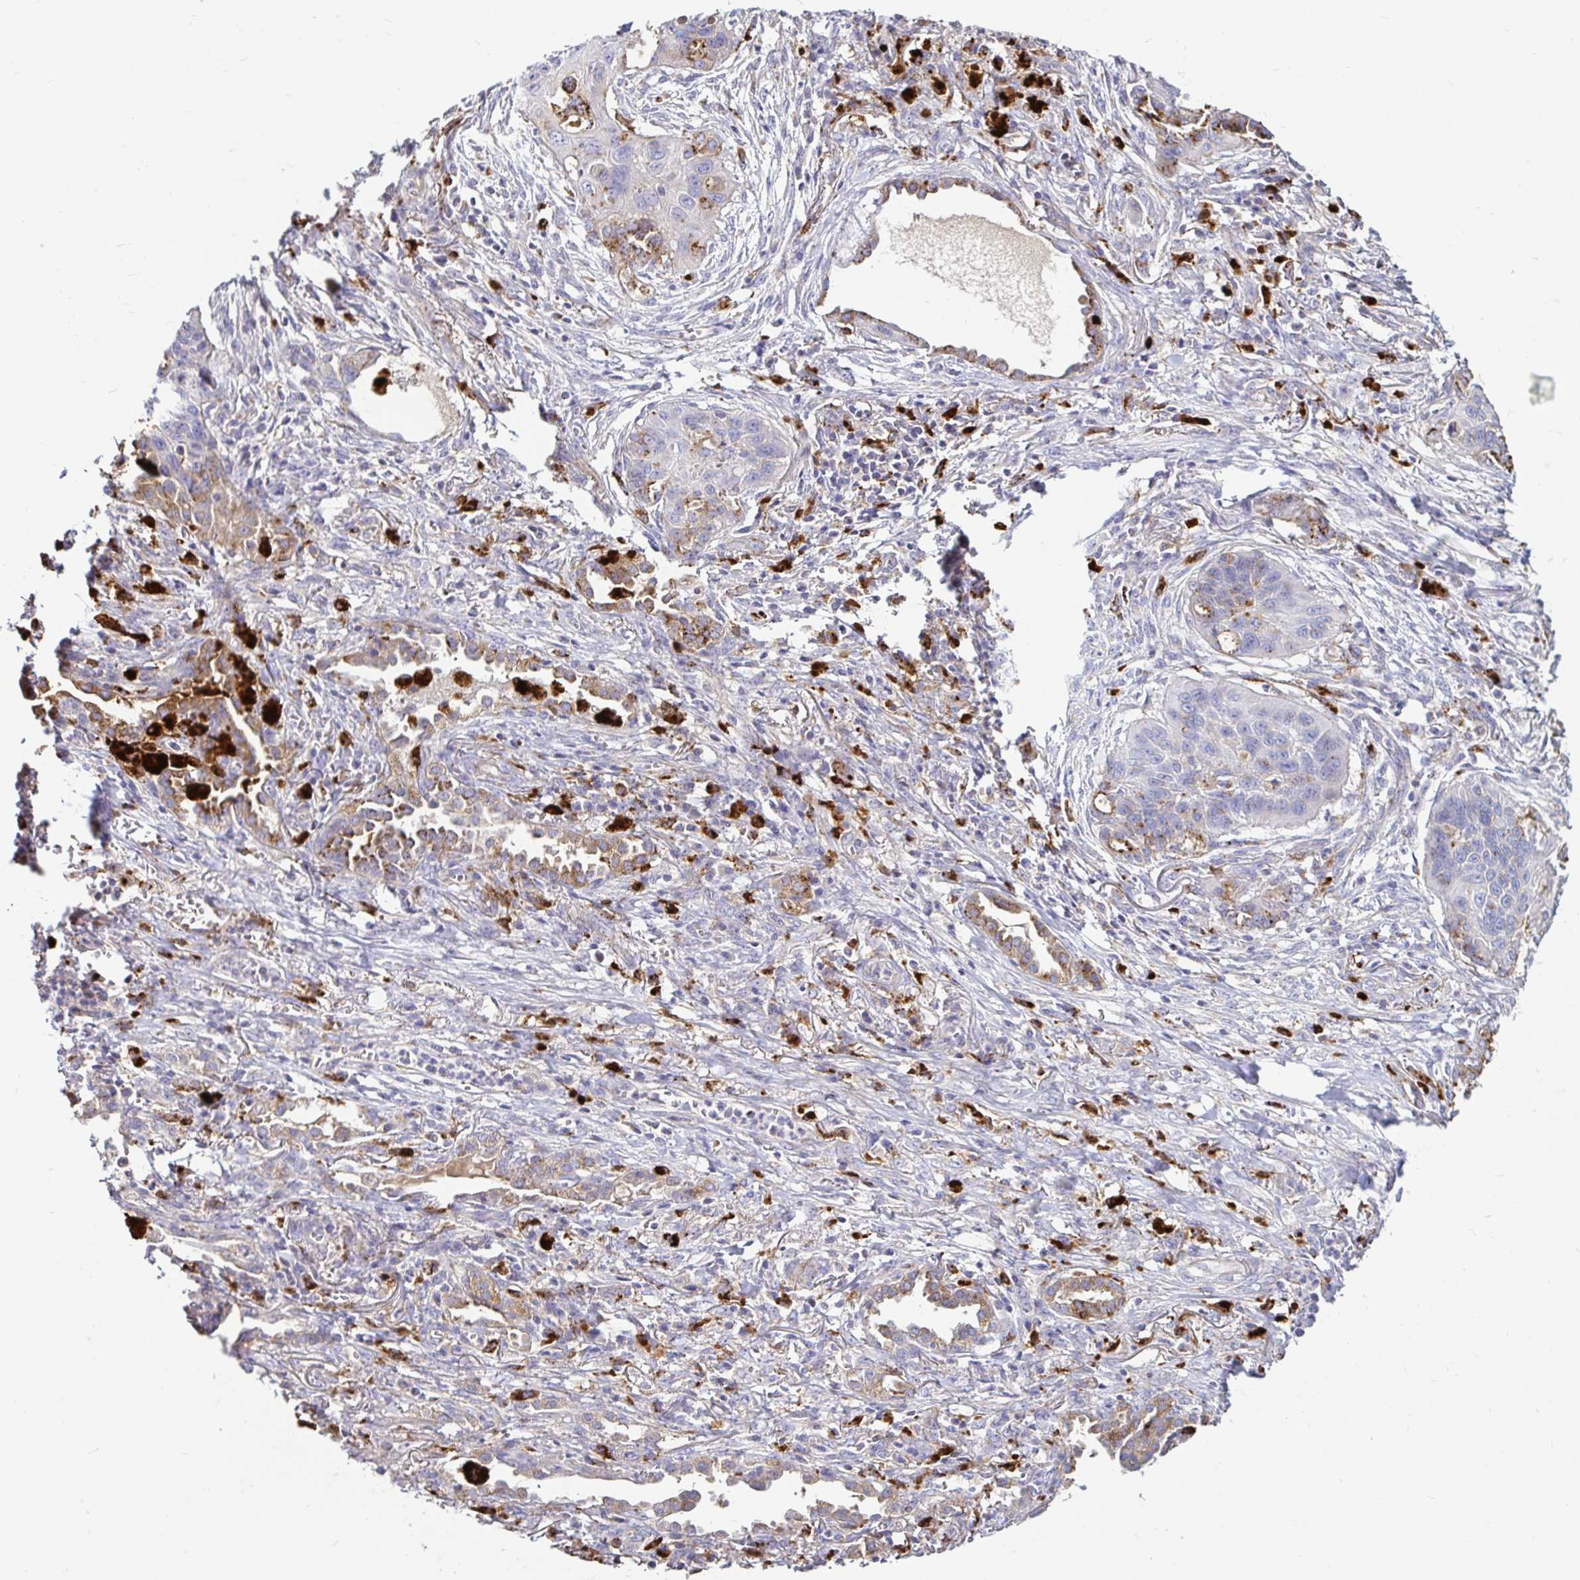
{"staining": {"intensity": "negative", "quantity": "none", "location": "none"}, "tissue": "lung cancer", "cell_type": "Tumor cells", "image_type": "cancer", "snomed": [{"axis": "morphology", "description": "Squamous cell carcinoma, NOS"}, {"axis": "topography", "description": "Lung"}], "caption": "Protein analysis of lung squamous cell carcinoma reveals no significant staining in tumor cells.", "gene": "FUCA1", "patient": {"sex": "male", "age": 71}}